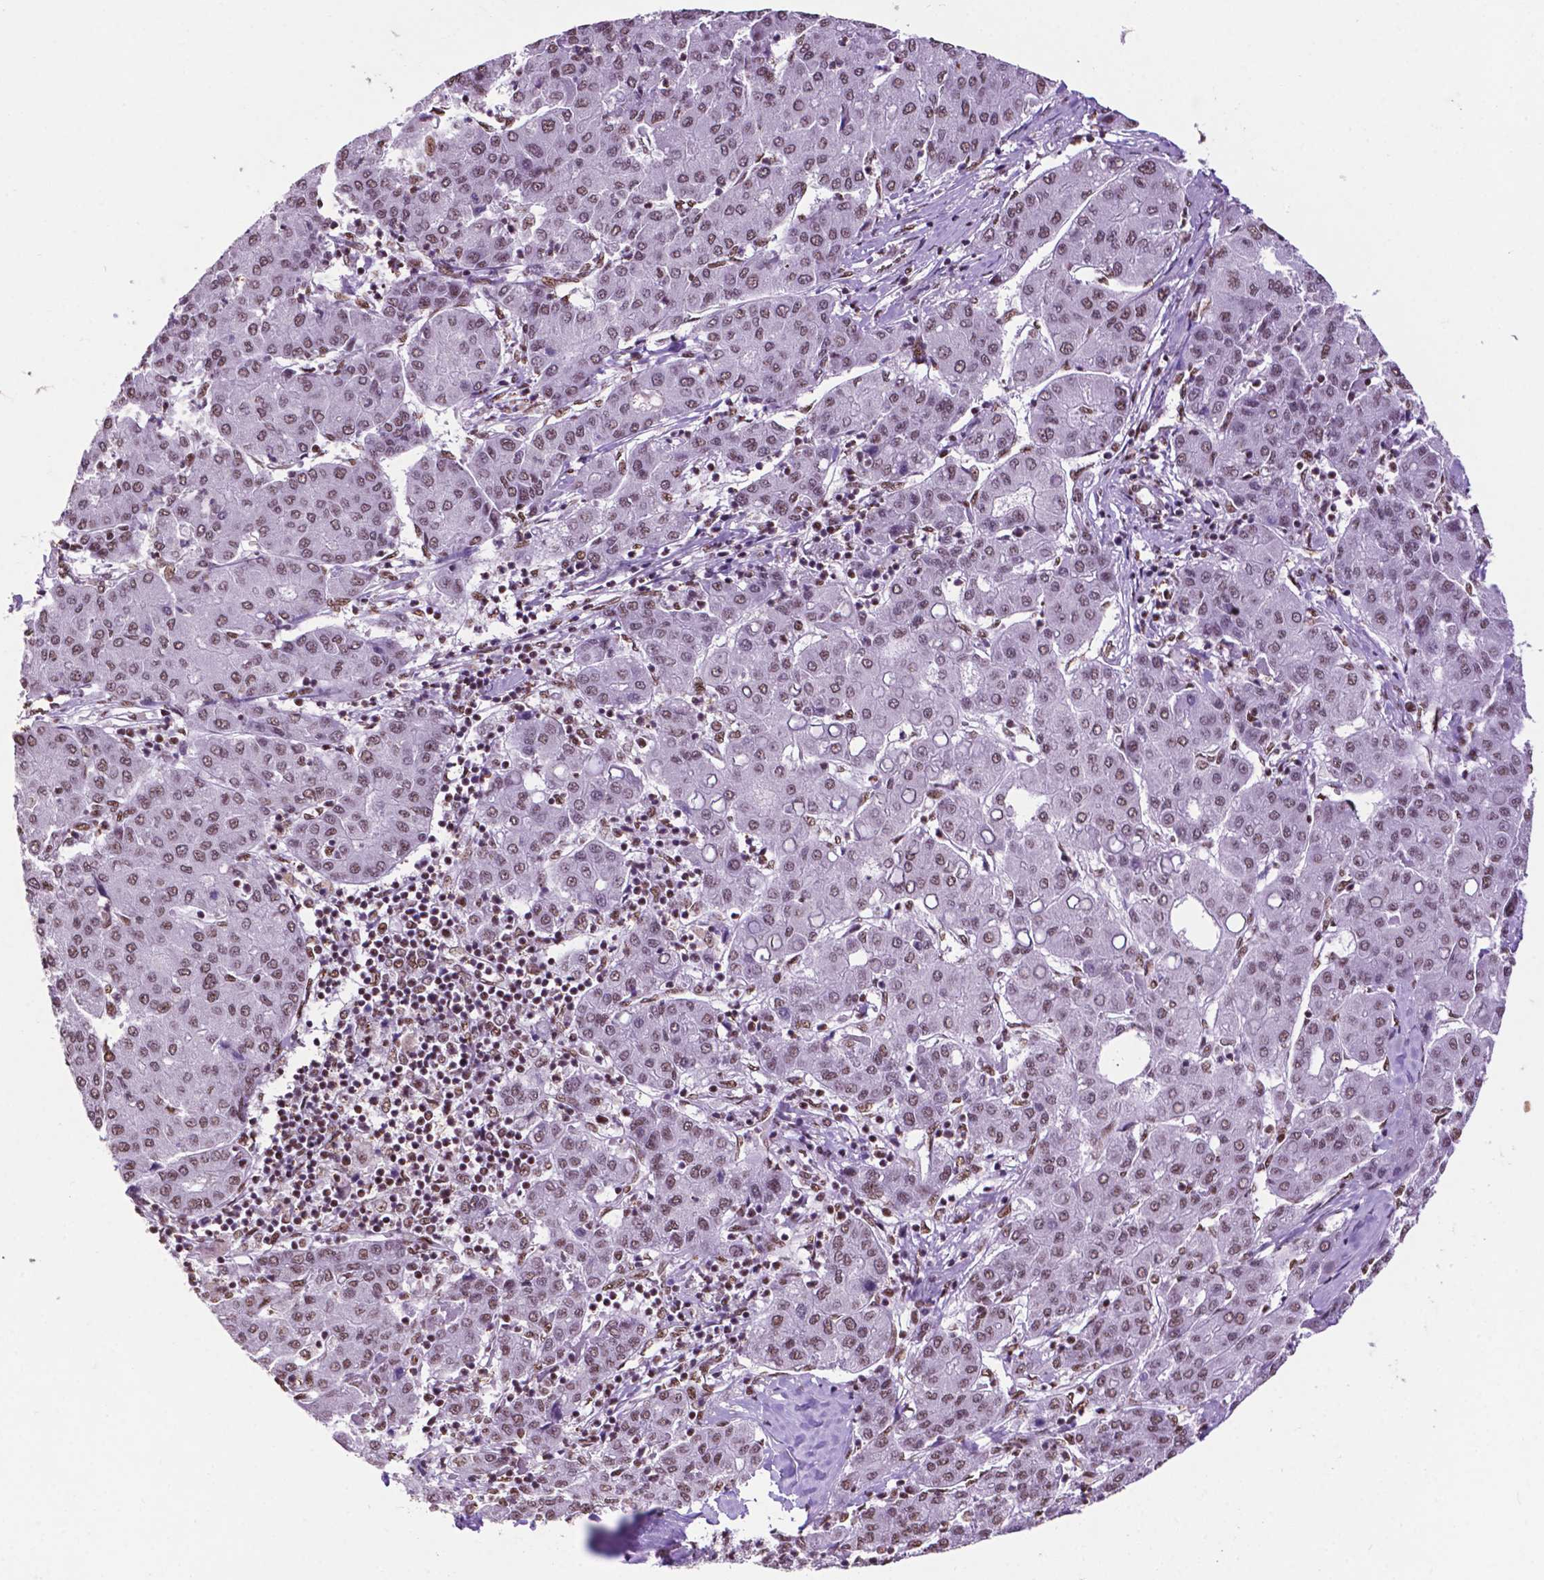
{"staining": {"intensity": "weak", "quantity": ">75%", "location": "nuclear"}, "tissue": "liver cancer", "cell_type": "Tumor cells", "image_type": "cancer", "snomed": [{"axis": "morphology", "description": "Carcinoma, Hepatocellular, NOS"}, {"axis": "topography", "description": "Liver"}], "caption": "A micrograph of human liver cancer (hepatocellular carcinoma) stained for a protein demonstrates weak nuclear brown staining in tumor cells.", "gene": "CCAR2", "patient": {"sex": "male", "age": 65}}